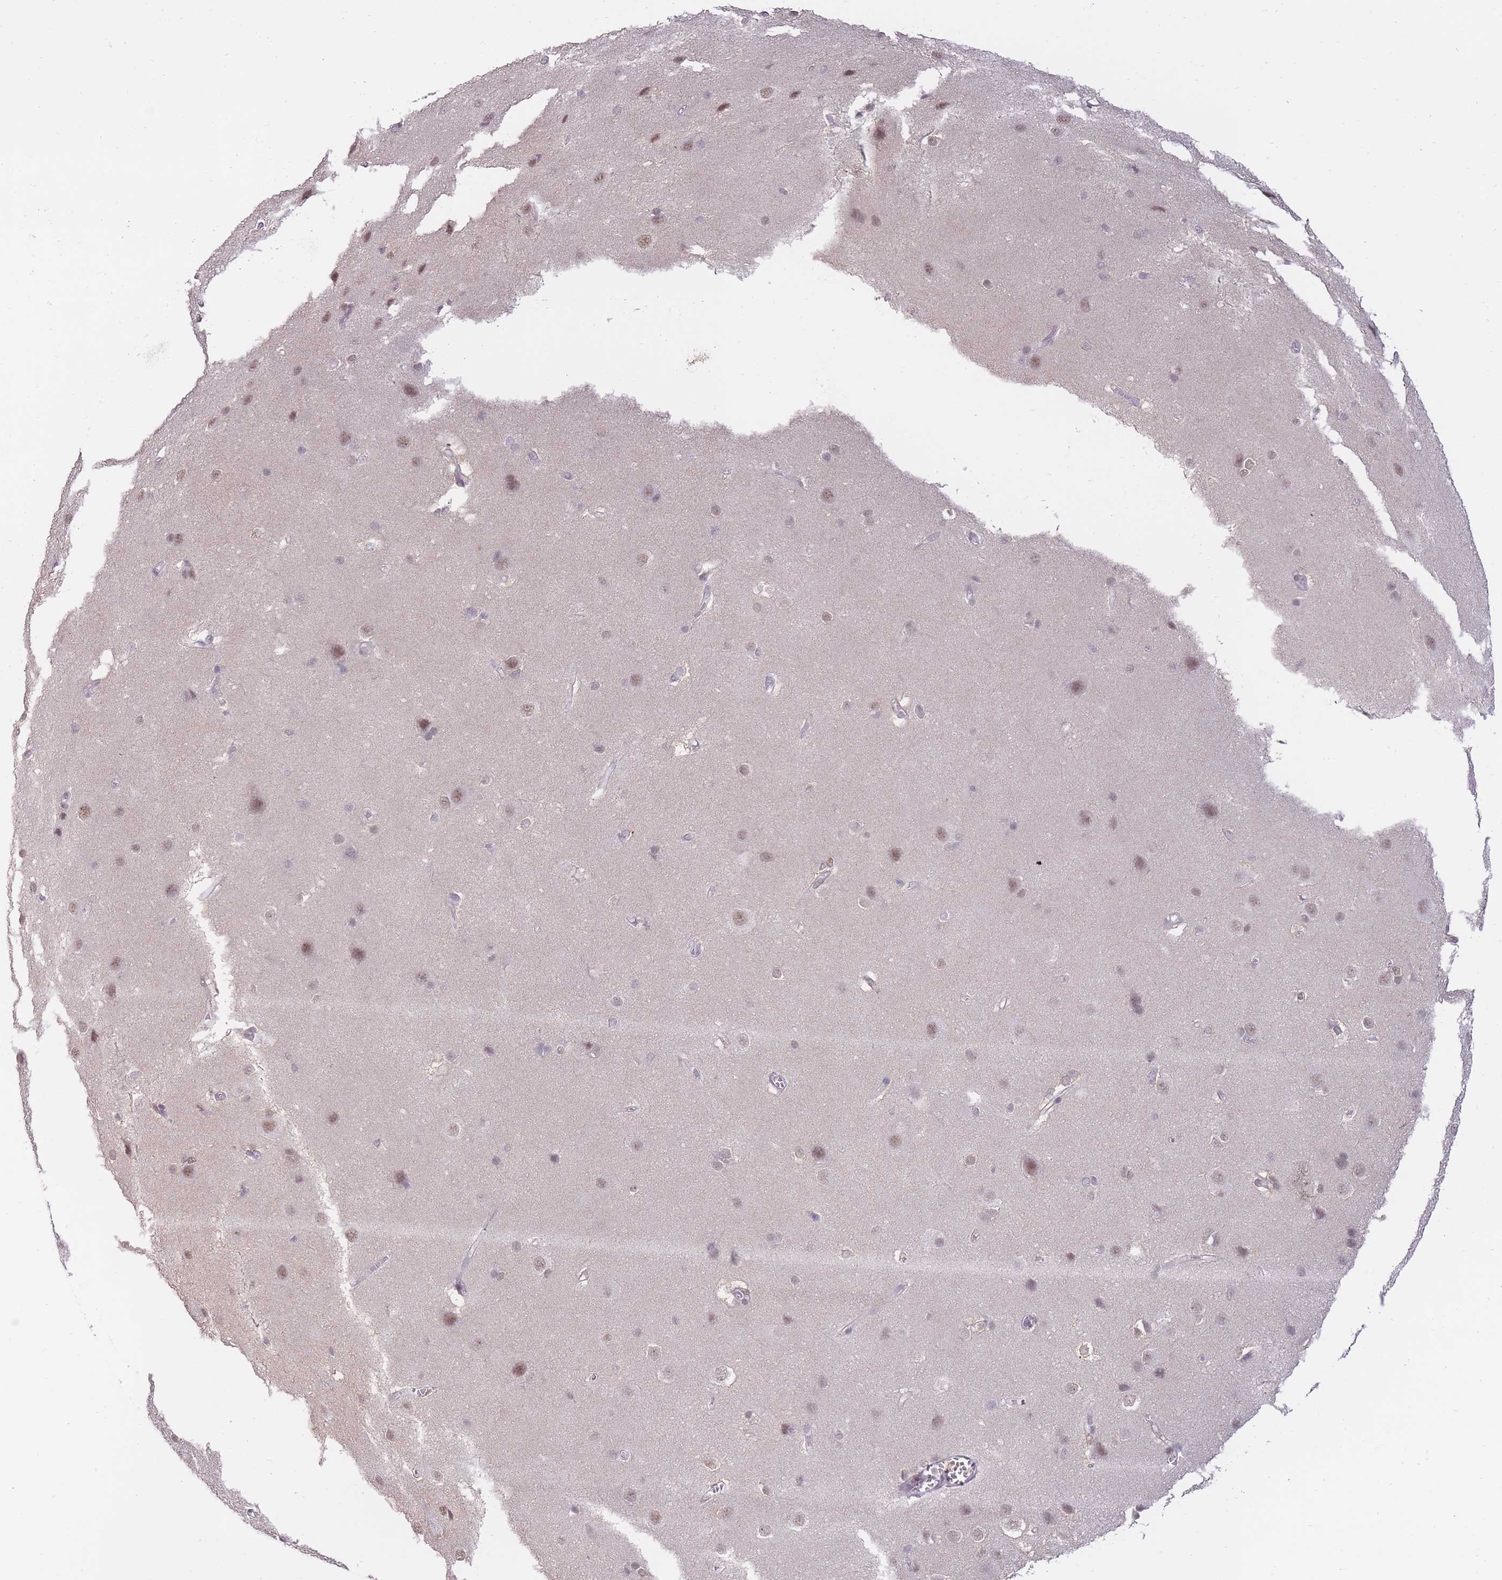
{"staining": {"intensity": "negative", "quantity": "none", "location": "none"}, "tissue": "cerebral cortex", "cell_type": "Endothelial cells", "image_type": "normal", "snomed": [{"axis": "morphology", "description": "Normal tissue, NOS"}, {"axis": "topography", "description": "Cerebral cortex"}], "caption": "This is an immunohistochemistry (IHC) micrograph of benign cerebral cortex. There is no positivity in endothelial cells.", "gene": "GOLGA6L1", "patient": {"sex": "male", "age": 37}}